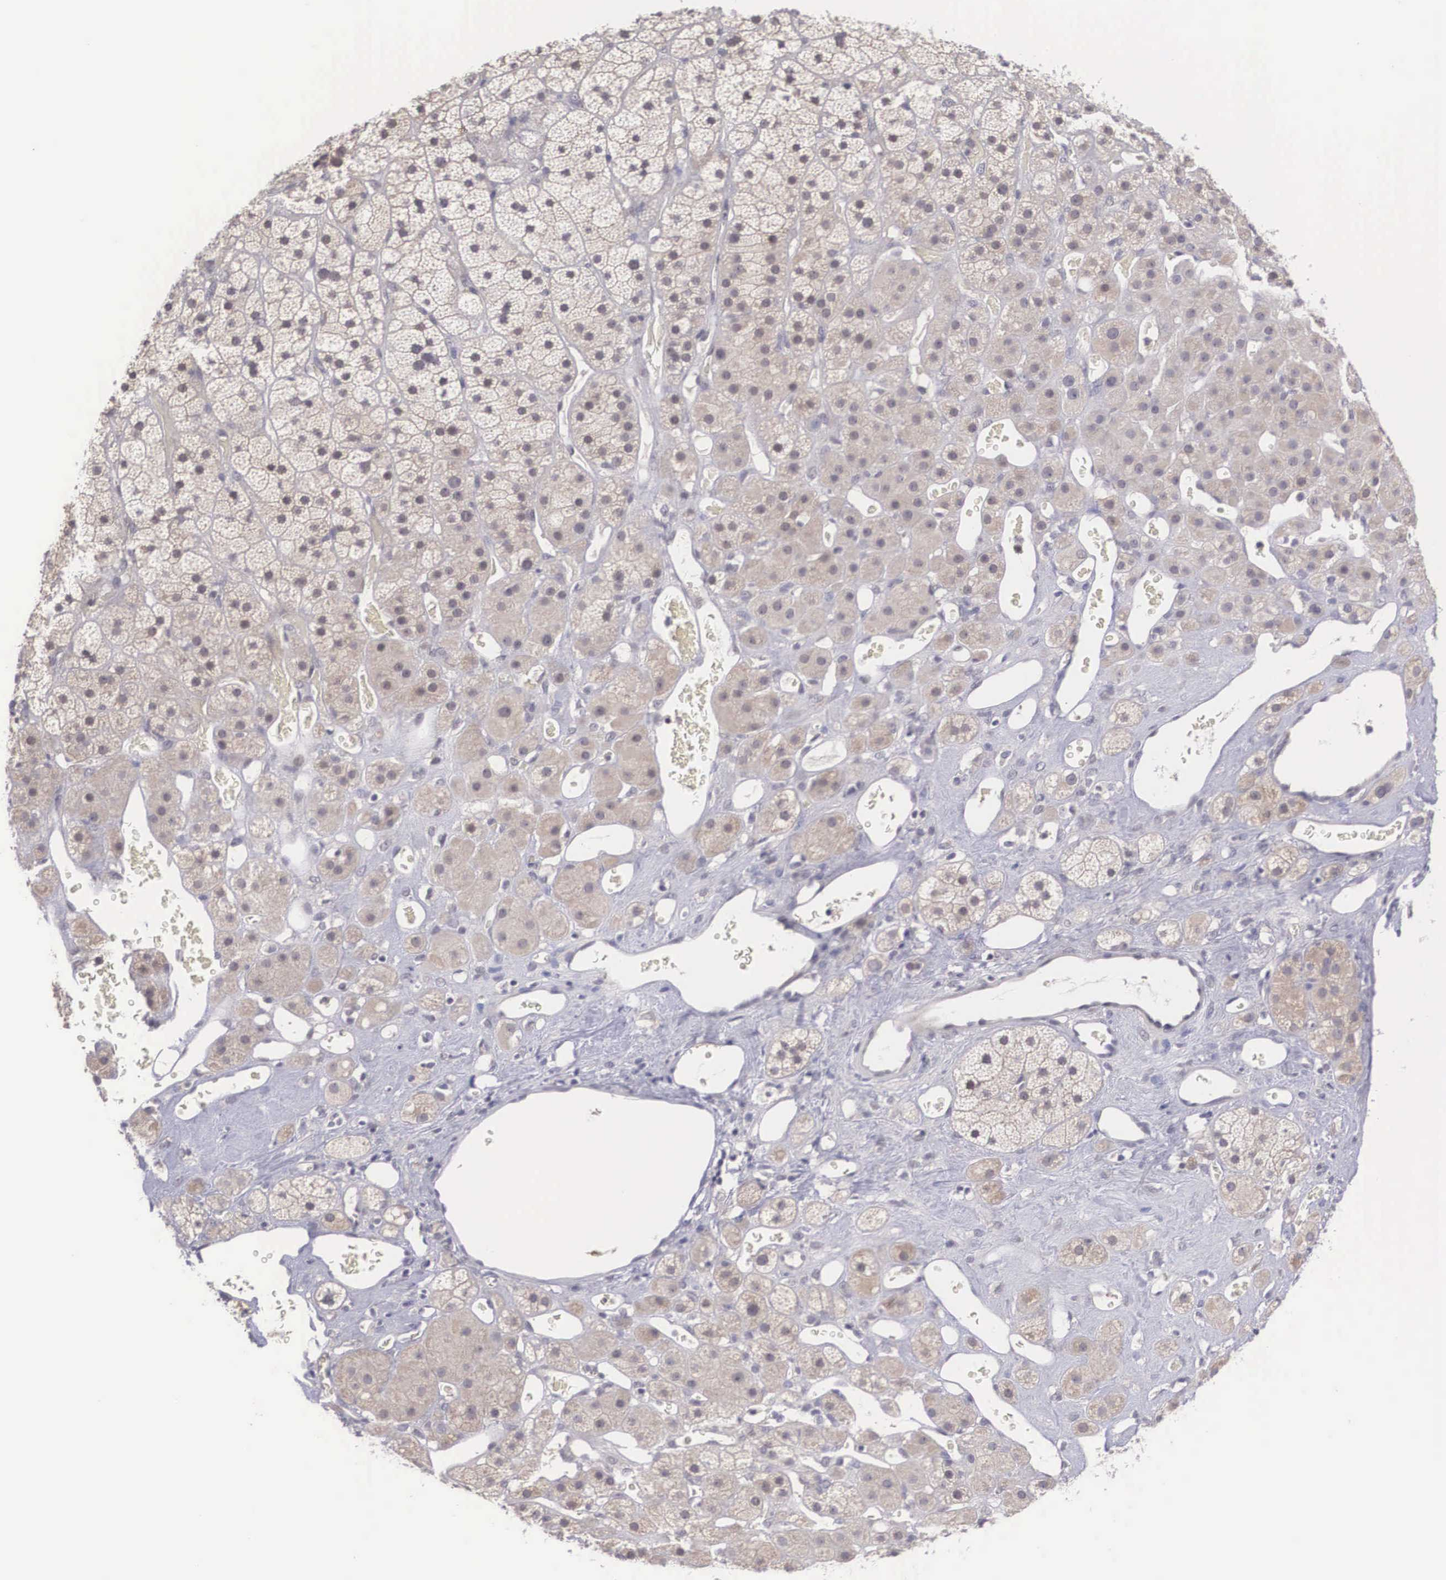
{"staining": {"intensity": "weak", "quantity": ">75%", "location": "cytoplasmic/membranous"}, "tissue": "adrenal gland", "cell_type": "Glandular cells", "image_type": "normal", "snomed": [{"axis": "morphology", "description": "Normal tissue, NOS"}, {"axis": "topography", "description": "Adrenal gland"}], "caption": "Protein expression analysis of benign adrenal gland exhibits weak cytoplasmic/membranous staining in approximately >75% of glandular cells. The protein is stained brown, and the nuclei are stained in blue (DAB (3,3'-diaminobenzidine) IHC with brightfield microscopy, high magnification).", "gene": "NINL", "patient": {"sex": "male", "age": 57}}